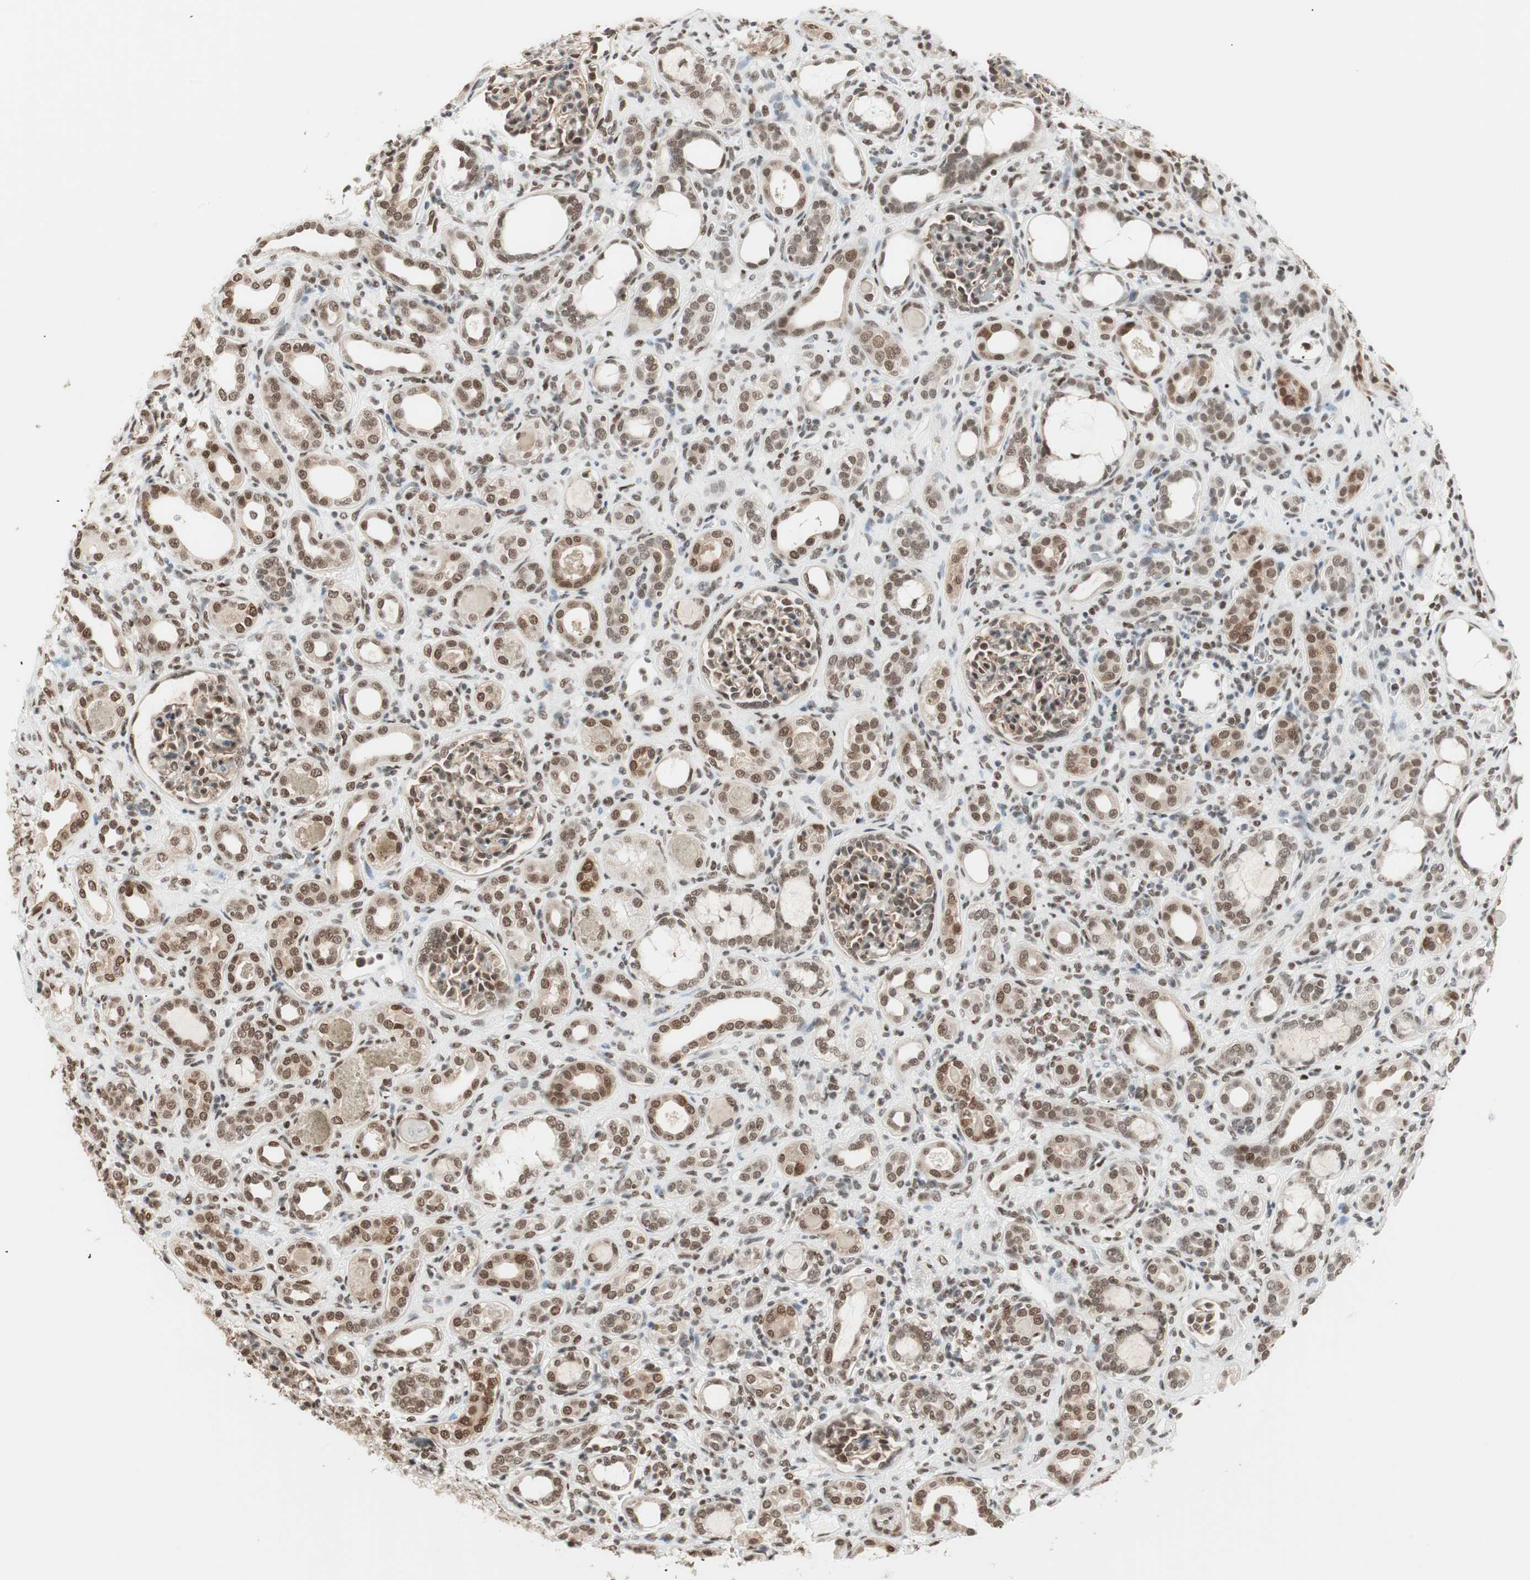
{"staining": {"intensity": "moderate", "quantity": "25%-75%", "location": "nuclear"}, "tissue": "kidney", "cell_type": "Cells in glomeruli", "image_type": "normal", "snomed": [{"axis": "morphology", "description": "Normal tissue, NOS"}, {"axis": "topography", "description": "Kidney"}], "caption": "About 25%-75% of cells in glomeruli in unremarkable human kidney reveal moderate nuclear protein expression as visualized by brown immunohistochemical staining.", "gene": "SMARCE1", "patient": {"sex": "male", "age": 7}}